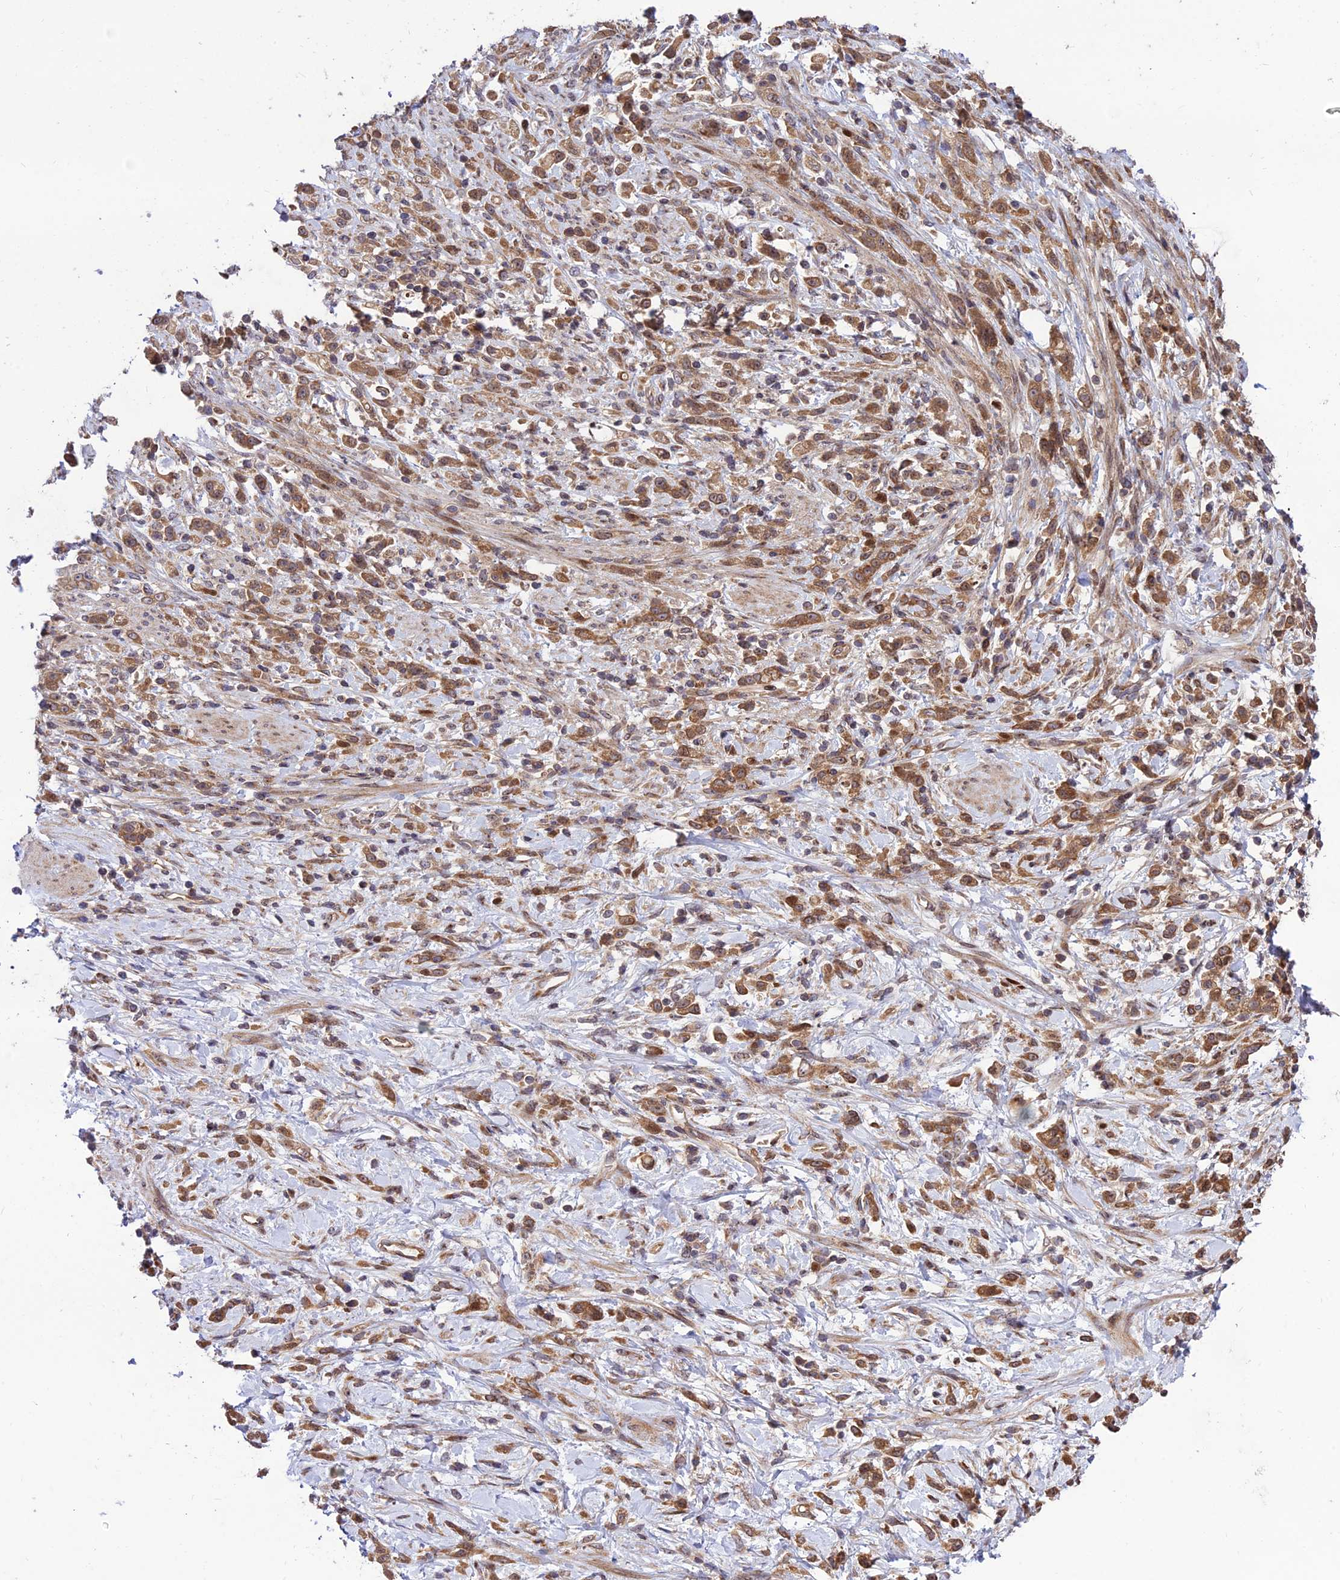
{"staining": {"intensity": "moderate", "quantity": ">75%", "location": "cytoplasmic/membranous"}, "tissue": "stomach cancer", "cell_type": "Tumor cells", "image_type": "cancer", "snomed": [{"axis": "morphology", "description": "Adenocarcinoma, NOS"}, {"axis": "topography", "description": "Stomach"}], "caption": "A high-resolution histopathology image shows immunohistochemistry (IHC) staining of stomach adenocarcinoma, which shows moderate cytoplasmic/membranous expression in about >75% of tumor cells.", "gene": "SMG6", "patient": {"sex": "female", "age": 60}}